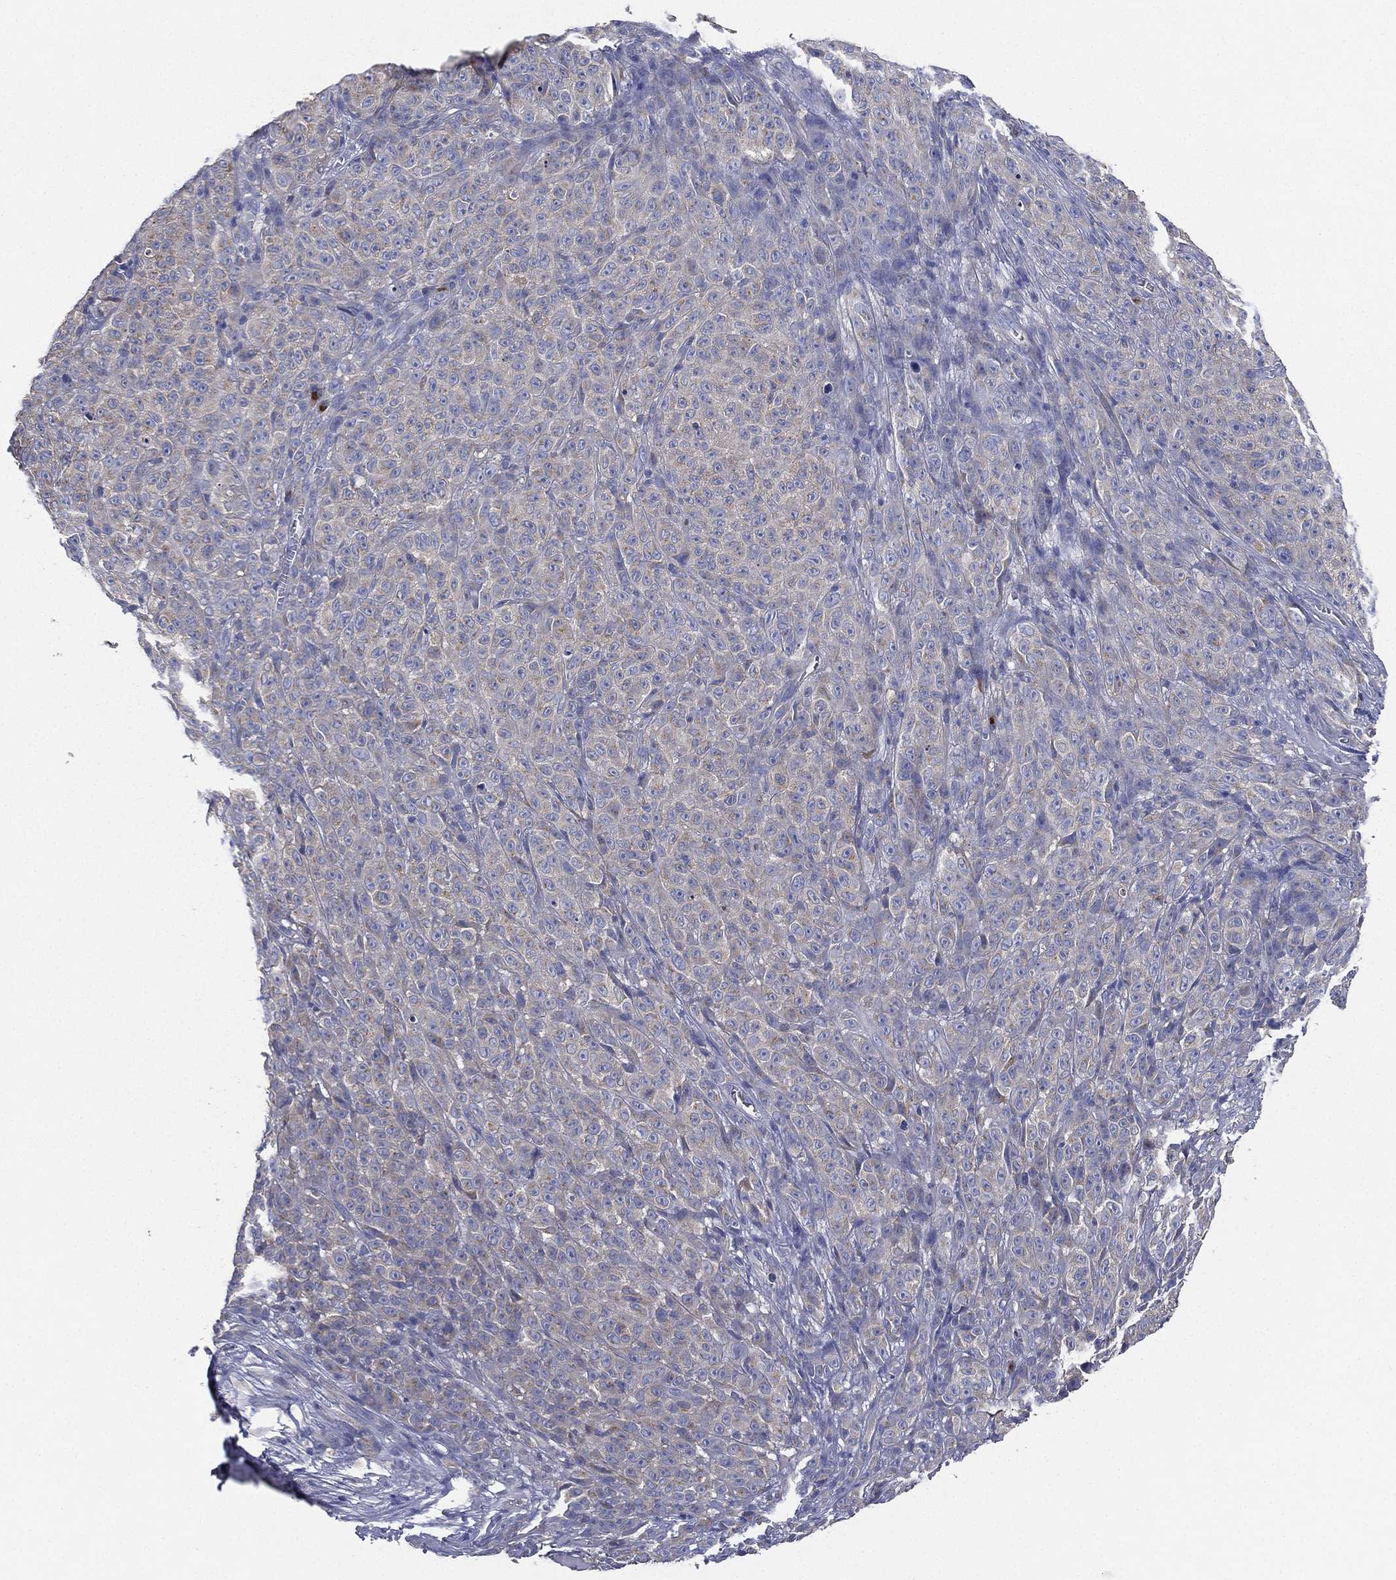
{"staining": {"intensity": "negative", "quantity": "none", "location": "none"}, "tissue": "melanoma", "cell_type": "Tumor cells", "image_type": "cancer", "snomed": [{"axis": "morphology", "description": "Malignant melanoma, NOS"}, {"axis": "topography", "description": "Skin"}], "caption": "Melanoma was stained to show a protein in brown. There is no significant expression in tumor cells.", "gene": "ATP8A2", "patient": {"sex": "female", "age": 82}}